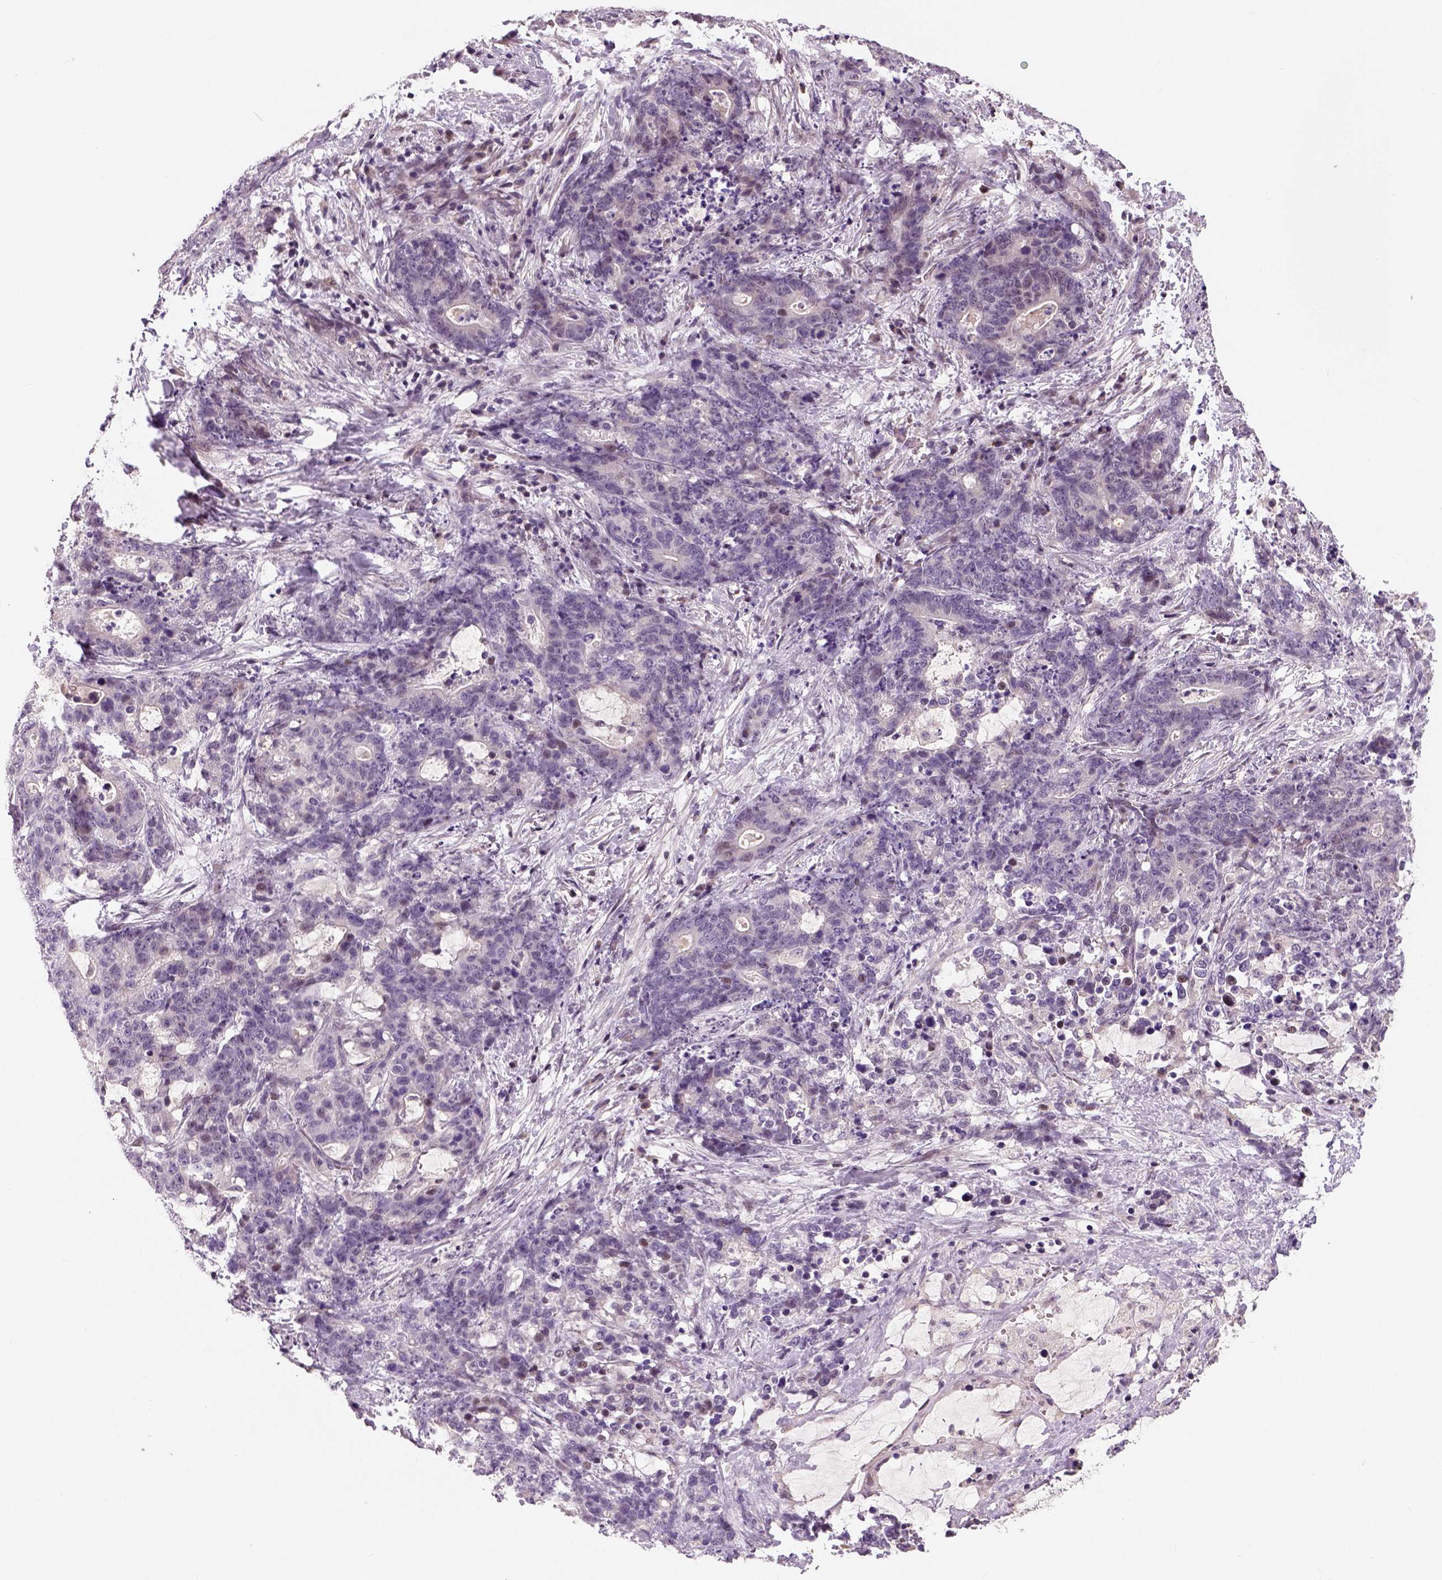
{"staining": {"intensity": "negative", "quantity": "none", "location": "none"}, "tissue": "stomach cancer", "cell_type": "Tumor cells", "image_type": "cancer", "snomed": [{"axis": "morphology", "description": "Normal tissue, NOS"}, {"axis": "morphology", "description": "Adenocarcinoma, NOS"}, {"axis": "topography", "description": "Stomach"}], "caption": "Immunohistochemical staining of human stomach adenocarcinoma reveals no significant positivity in tumor cells. (Immunohistochemistry, brightfield microscopy, high magnification).", "gene": "NECAB1", "patient": {"sex": "female", "age": 64}}